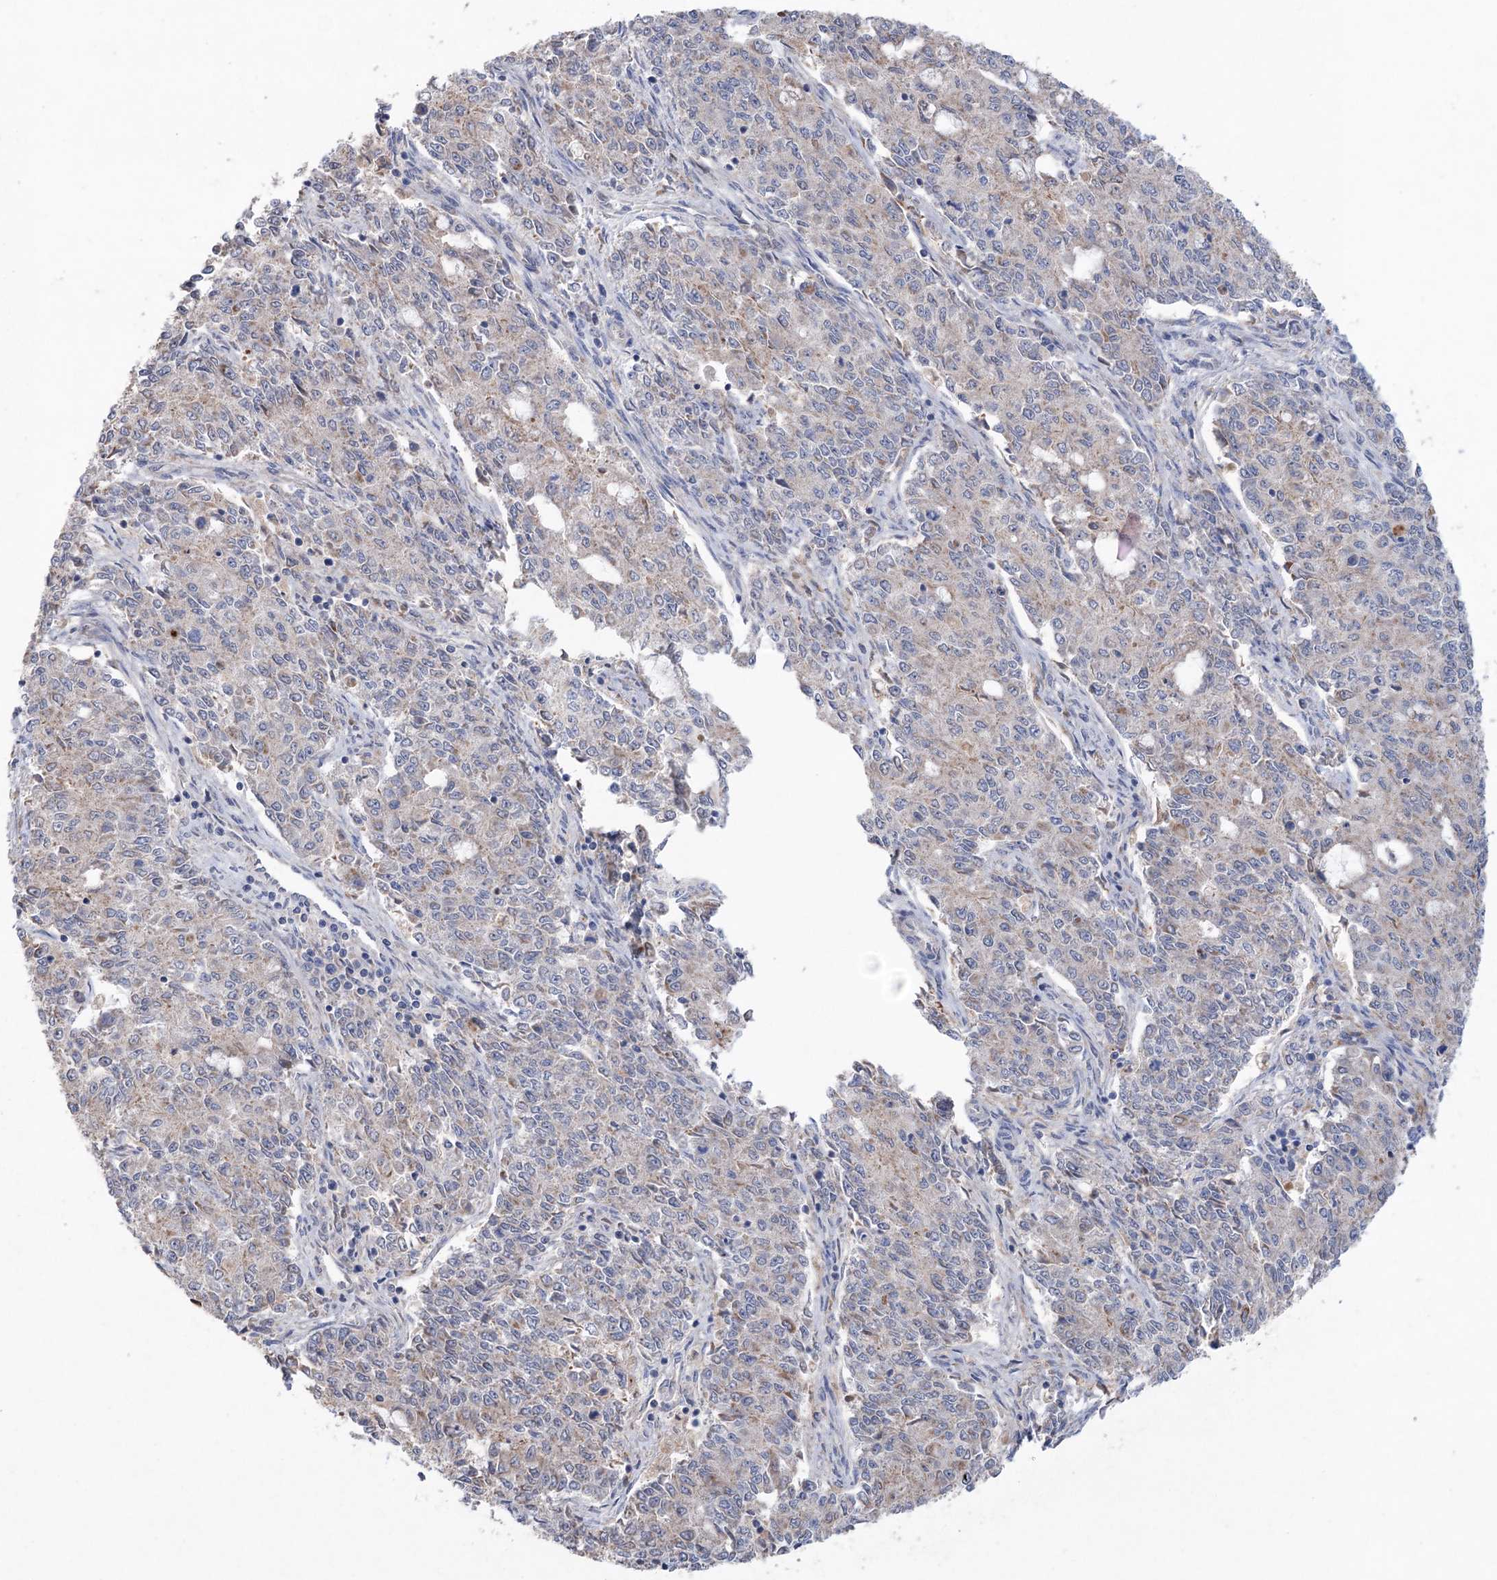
{"staining": {"intensity": "weak", "quantity": "<25%", "location": "cytoplasmic/membranous"}, "tissue": "endometrial cancer", "cell_type": "Tumor cells", "image_type": "cancer", "snomed": [{"axis": "morphology", "description": "Adenocarcinoma, NOS"}, {"axis": "topography", "description": "Endometrium"}], "caption": "A high-resolution micrograph shows IHC staining of endometrial cancer, which demonstrates no significant positivity in tumor cells.", "gene": "MTCH2", "patient": {"sex": "female", "age": 50}}